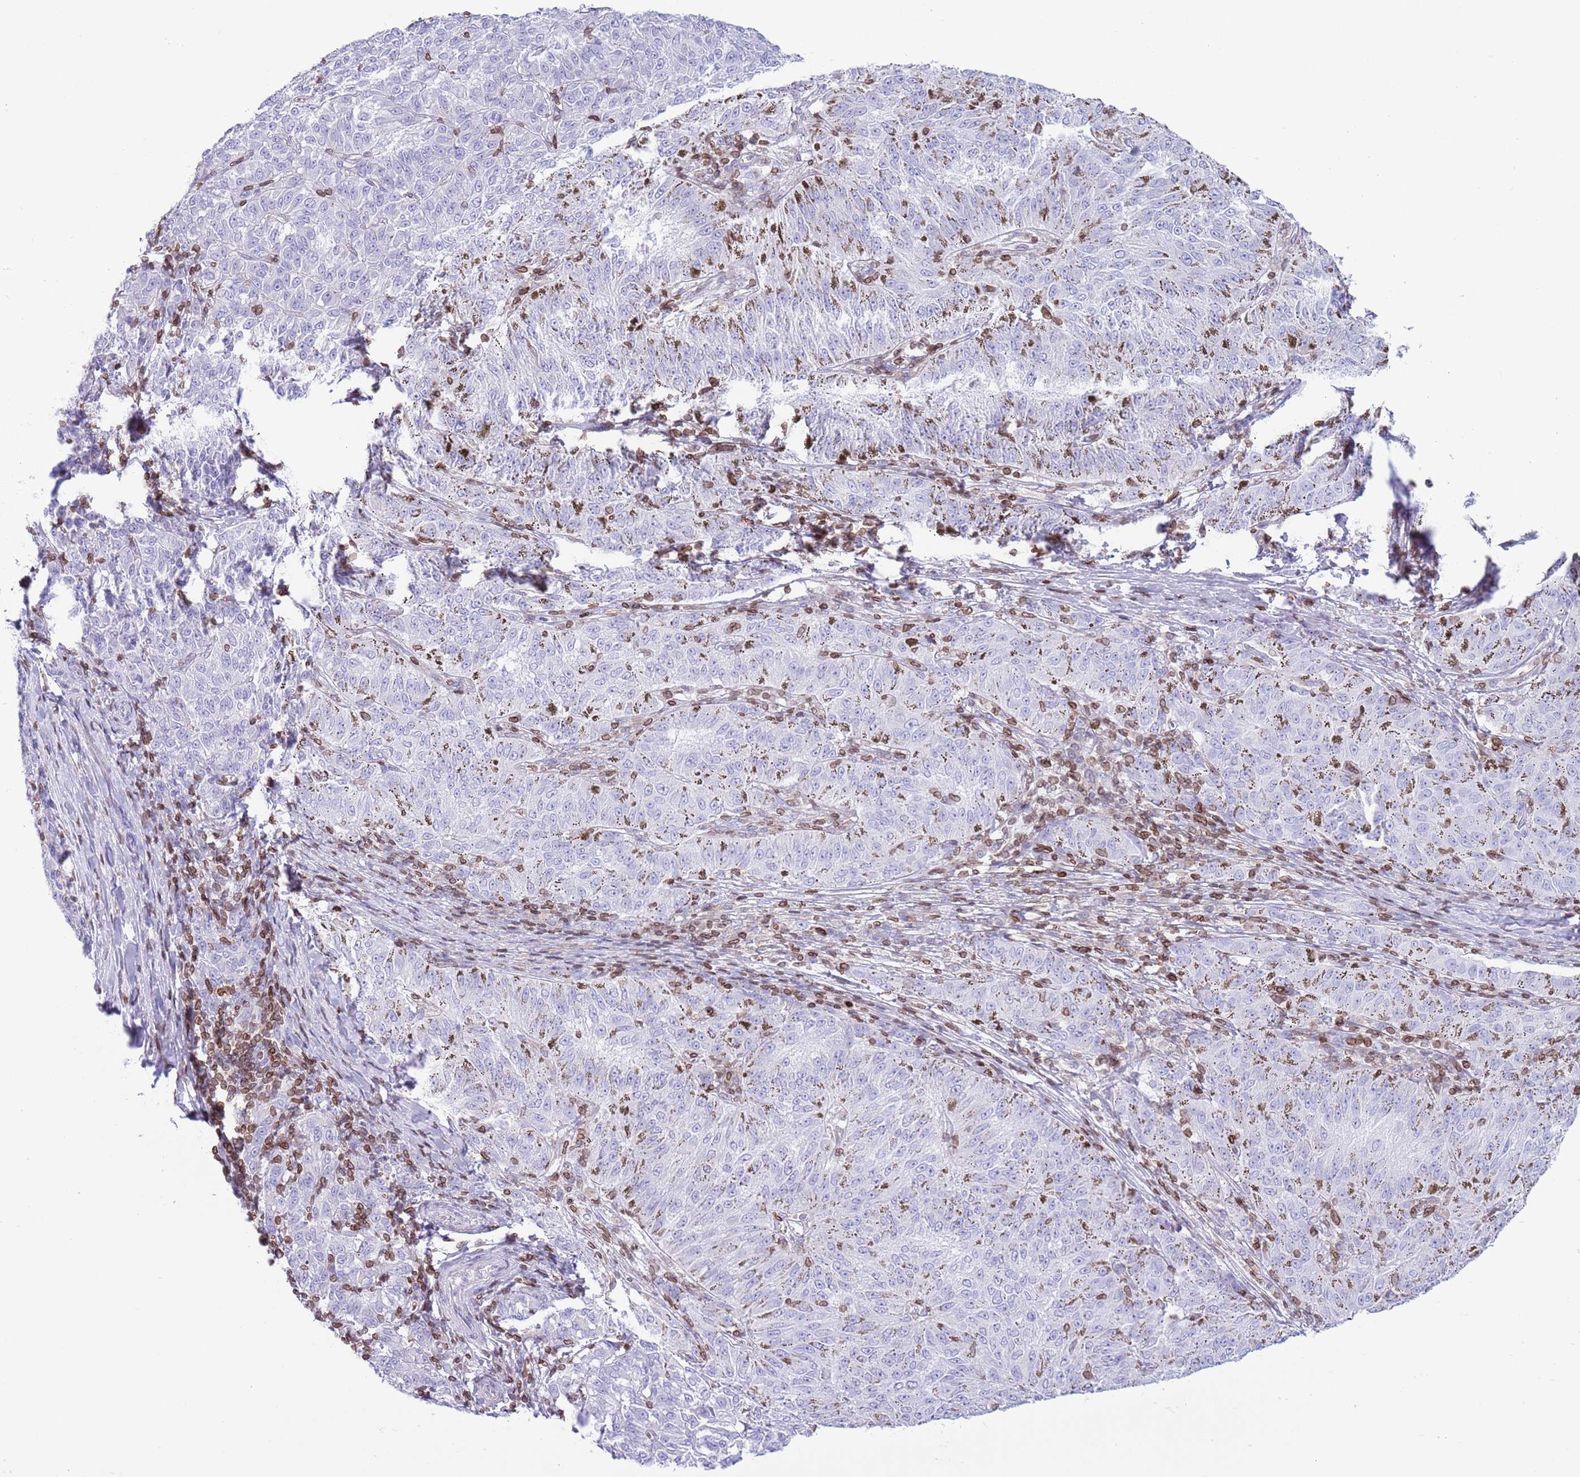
{"staining": {"intensity": "negative", "quantity": "none", "location": "none"}, "tissue": "melanoma", "cell_type": "Tumor cells", "image_type": "cancer", "snomed": [{"axis": "morphology", "description": "Malignant melanoma, NOS"}, {"axis": "topography", "description": "Skin"}], "caption": "Tumor cells are negative for brown protein staining in melanoma.", "gene": "LBR", "patient": {"sex": "female", "age": 72}}